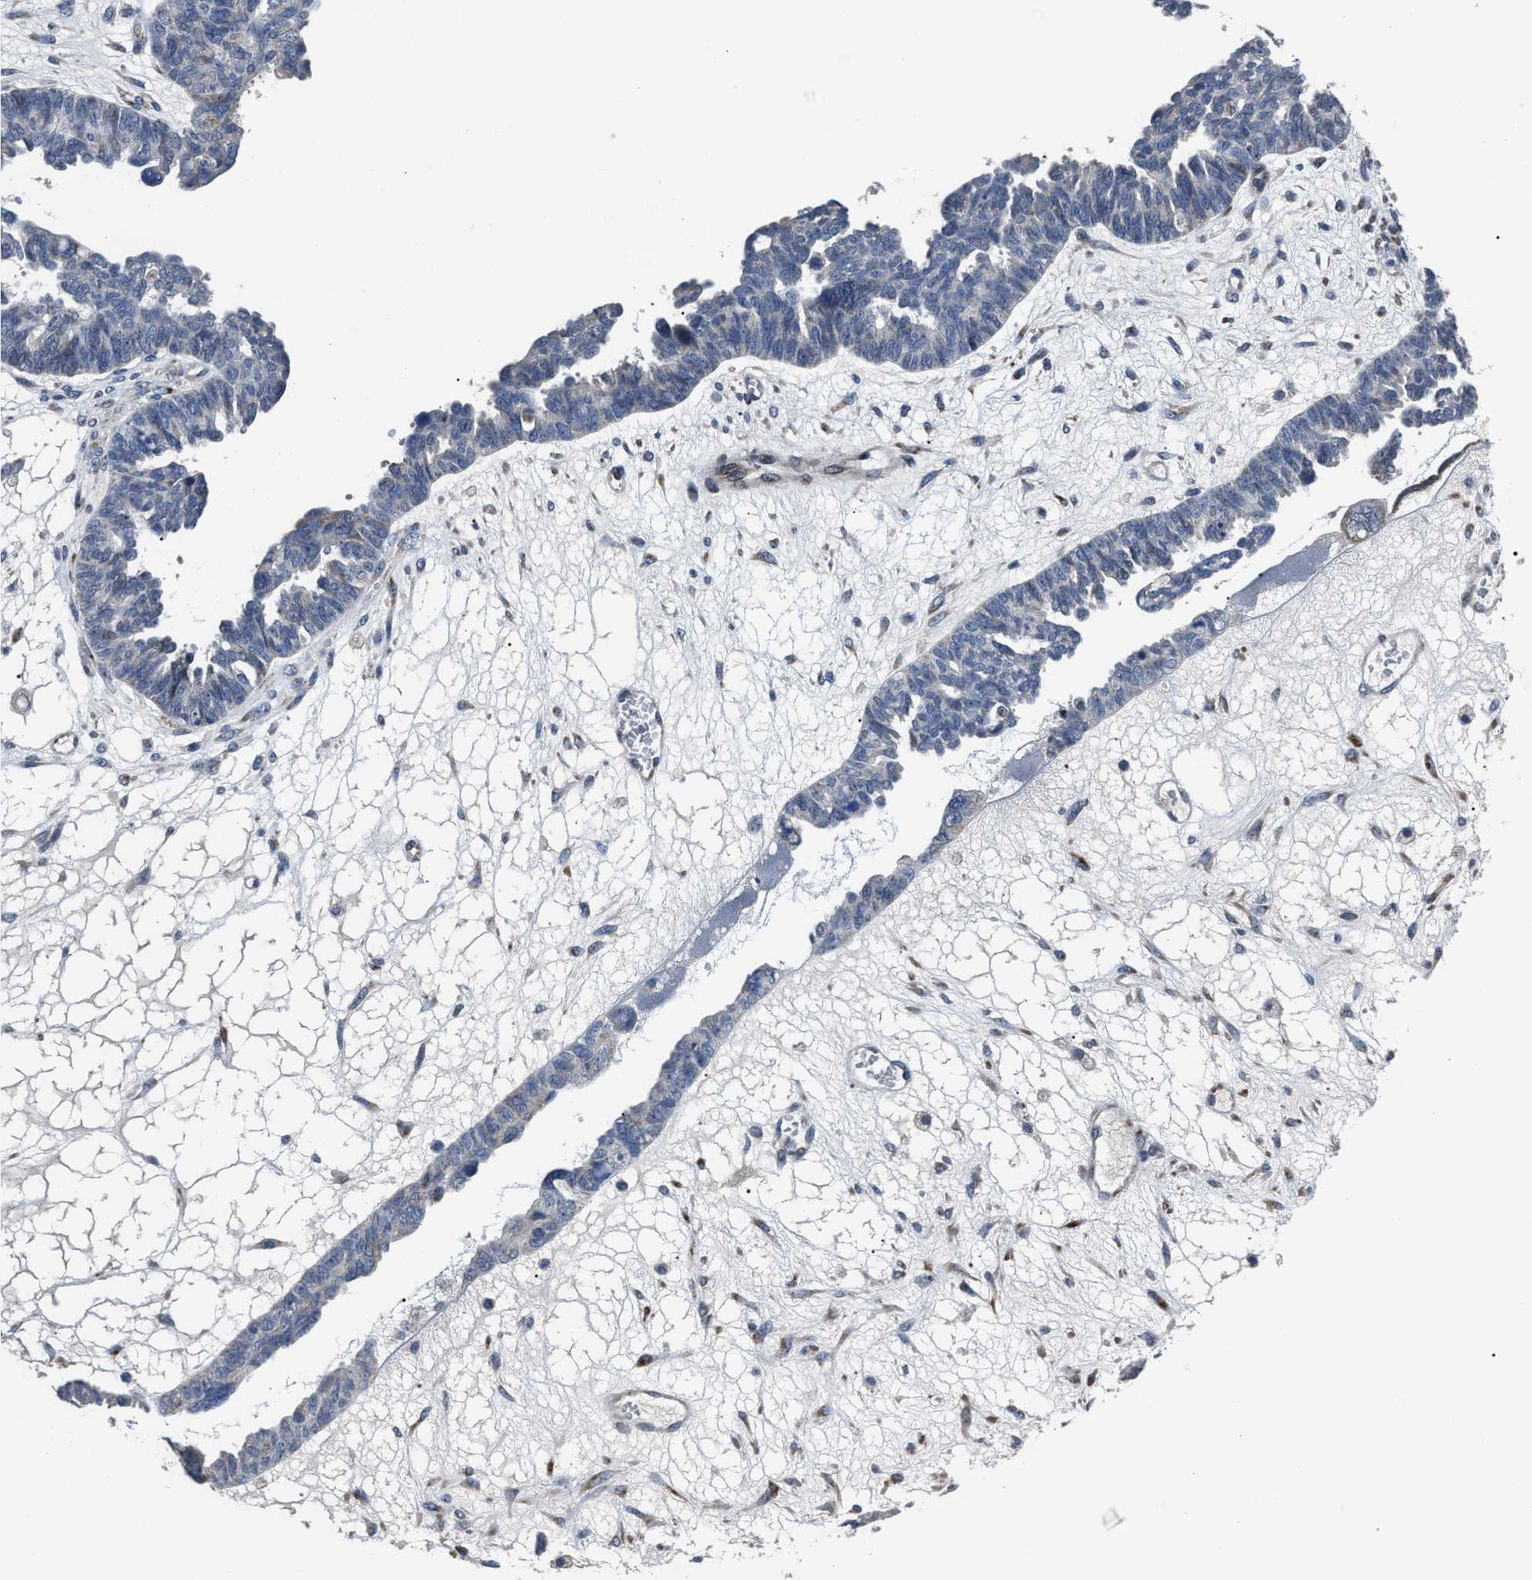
{"staining": {"intensity": "negative", "quantity": "none", "location": "none"}, "tissue": "ovarian cancer", "cell_type": "Tumor cells", "image_type": "cancer", "snomed": [{"axis": "morphology", "description": "Cystadenocarcinoma, serous, NOS"}, {"axis": "topography", "description": "Ovary"}], "caption": "Immunohistochemistry (IHC) histopathology image of human ovarian cancer (serous cystadenocarcinoma) stained for a protein (brown), which shows no positivity in tumor cells.", "gene": "LRRC14", "patient": {"sex": "female", "age": 79}}